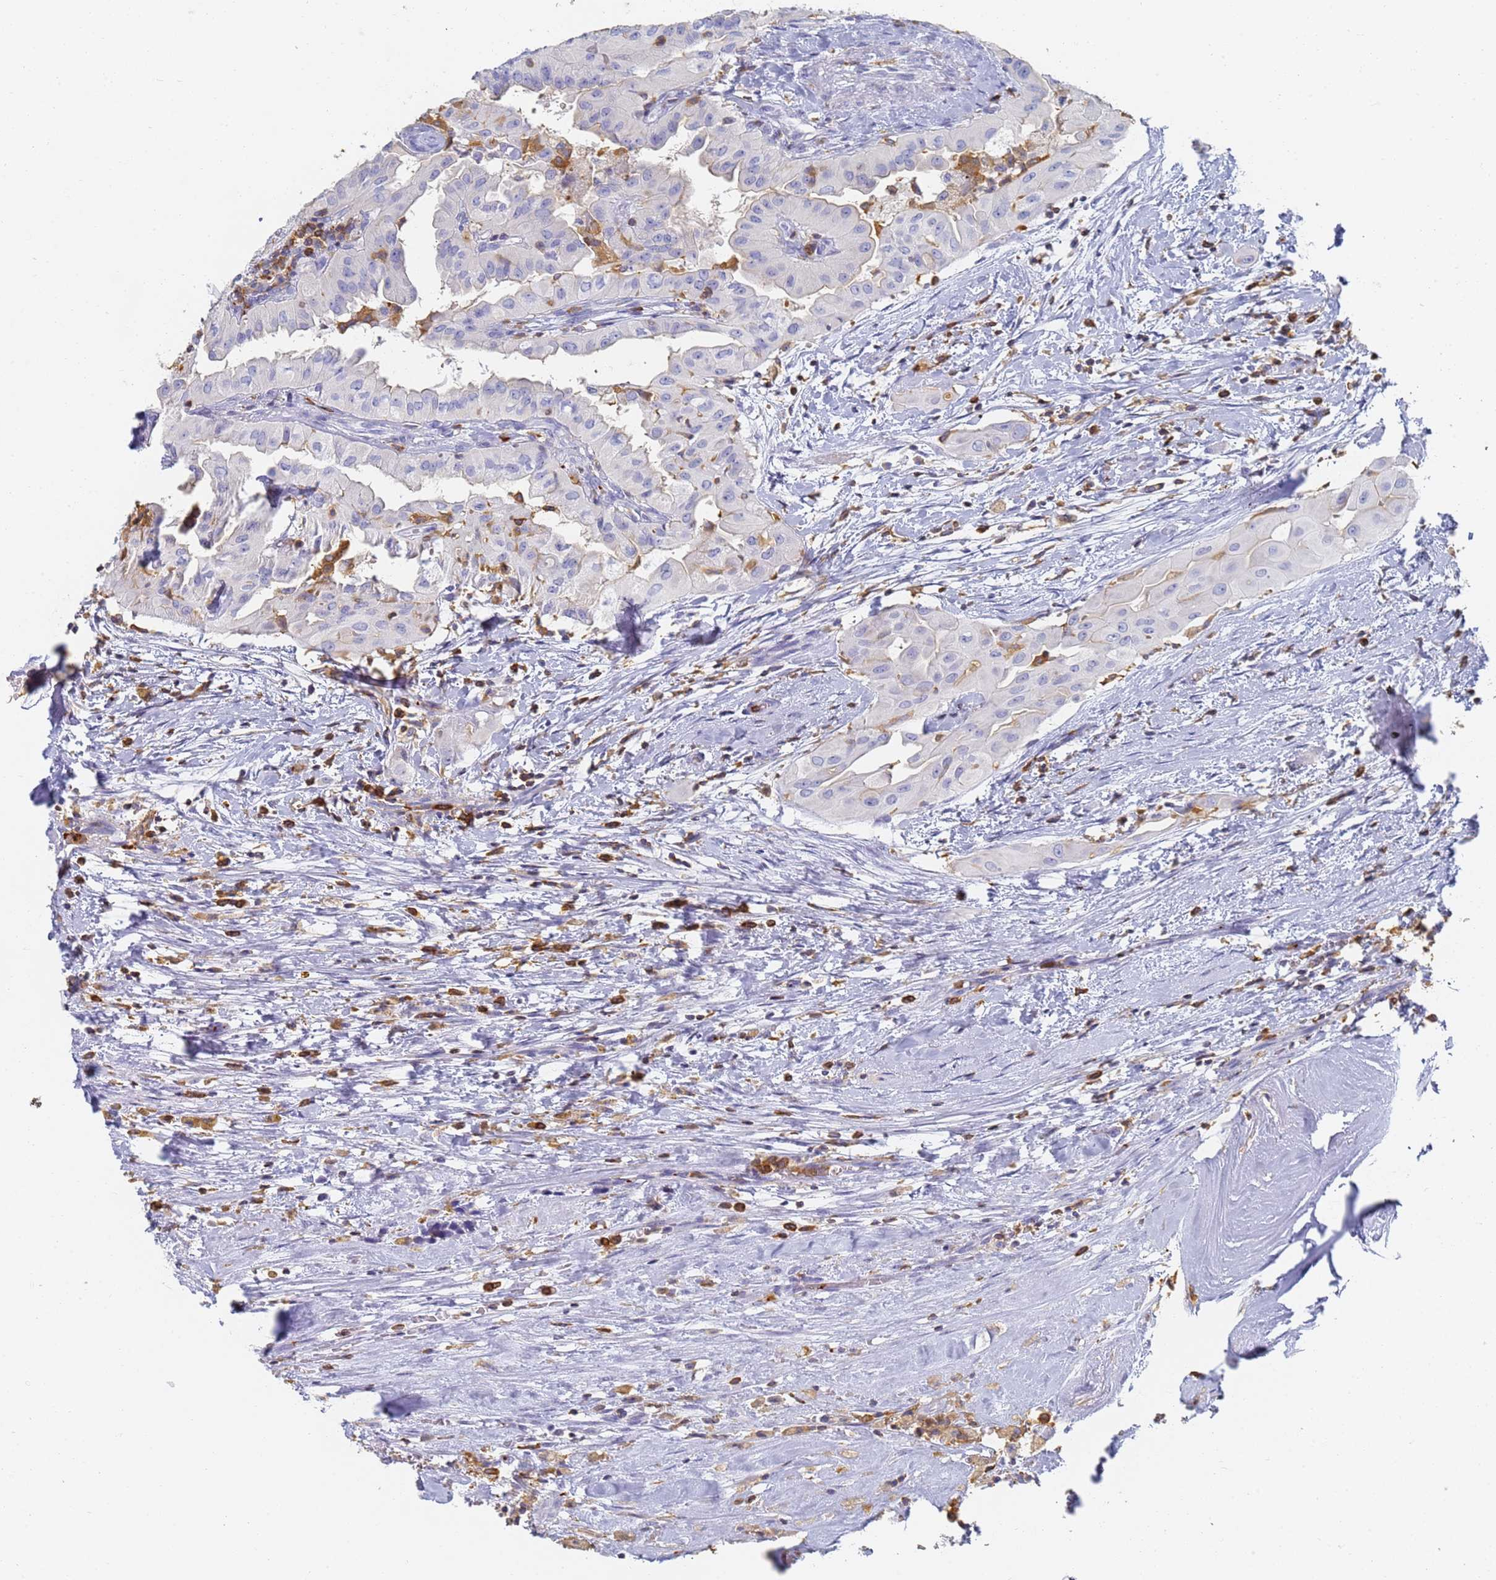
{"staining": {"intensity": "negative", "quantity": "none", "location": "none"}, "tissue": "thyroid cancer", "cell_type": "Tumor cells", "image_type": "cancer", "snomed": [{"axis": "morphology", "description": "Papillary adenocarcinoma, NOS"}, {"axis": "topography", "description": "Thyroid gland"}], "caption": "Human papillary adenocarcinoma (thyroid) stained for a protein using immunohistochemistry exhibits no staining in tumor cells.", "gene": "BIN2", "patient": {"sex": "female", "age": 59}}